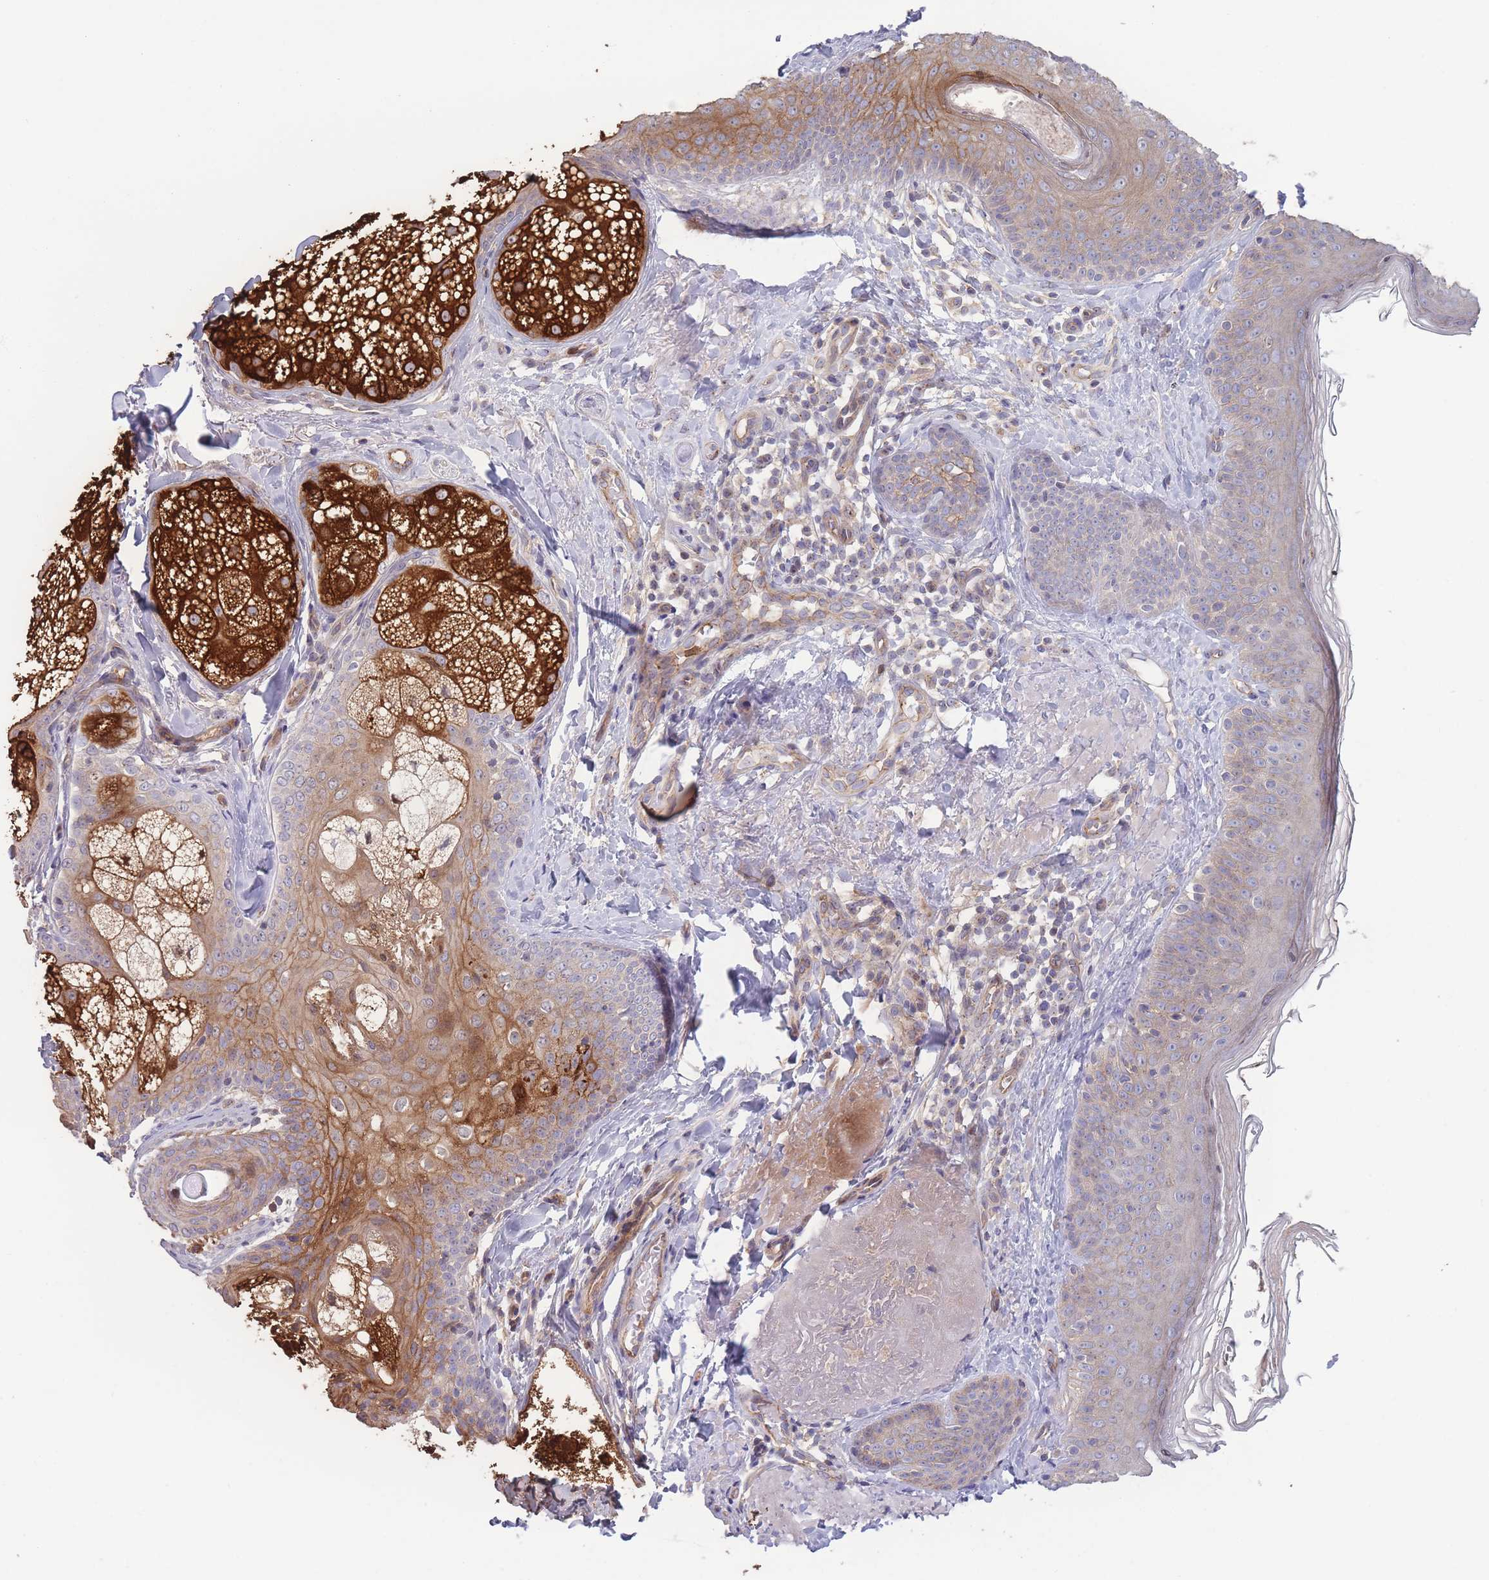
{"staining": {"intensity": "negative", "quantity": "none", "location": "none"}, "tissue": "skin", "cell_type": "Fibroblasts", "image_type": "normal", "snomed": [{"axis": "morphology", "description": "Normal tissue, NOS"}, {"axis": "topography", "description": "Skin"}], "caption": "Protein analysis of normal skin shows no significant expression in fibroblasts.", "gene": "STEAP3", "patient": {"sex": "male", "age": 57}}